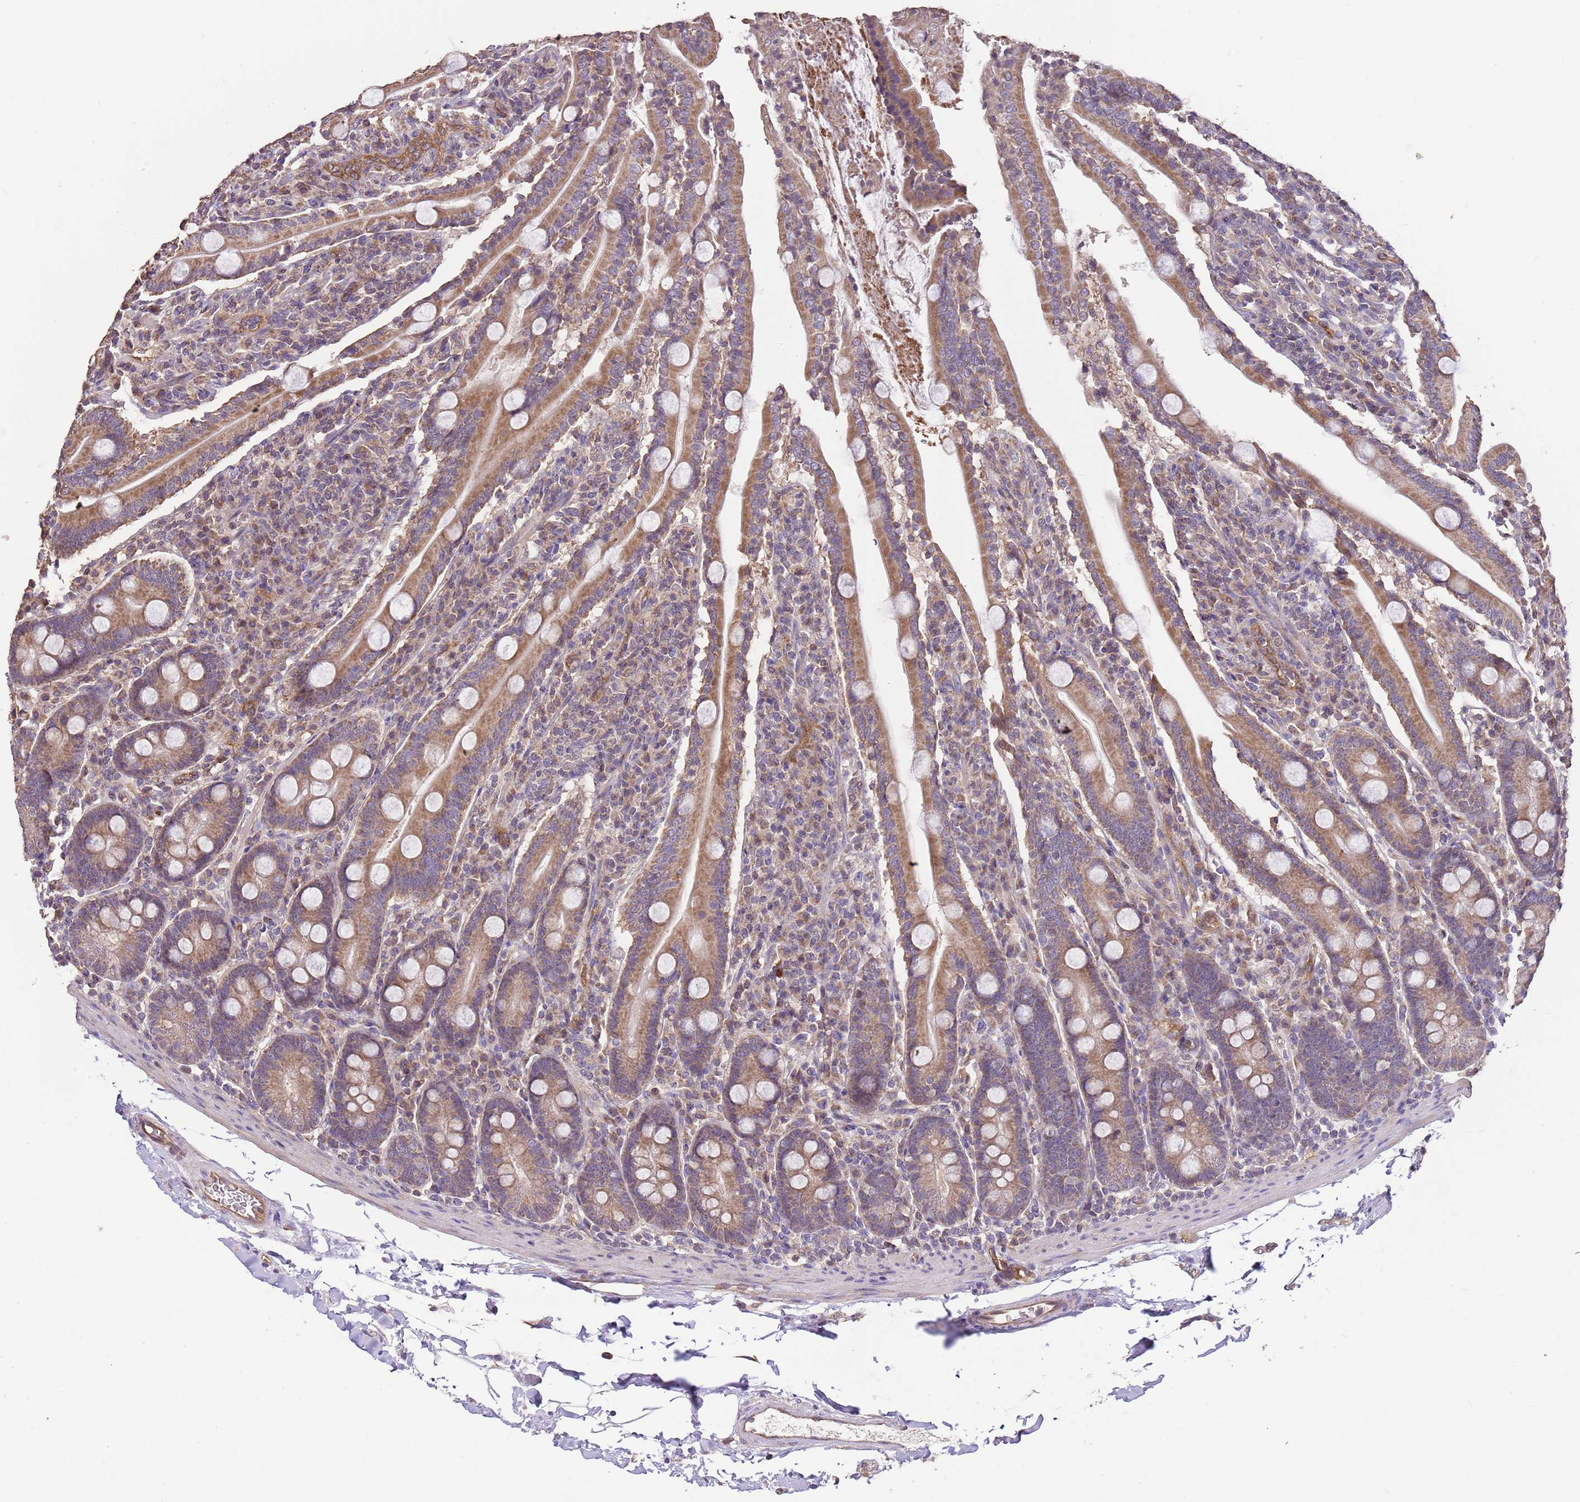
{"staining": {"intensity": "moderate", "quantity": ">75%", "location": "cytoplasmic/membranous"}, "tissue": "duodenum", "cell_type": "Glandular cells", "image_type": "normal", "snomed": [{"axis": "morphology", "description": "Normal tissue, NOS"}, {"axis": "topography", "description": "Duodenum"}], "caption": "Immunohistochemical staining of normal duodenum reveals >75% levels of moderate cytoplasmic/membranous protein staining in about >75% of glandular cells.", "gene": "DOCK9", "patient": {"sex": "male", "age": 35}}